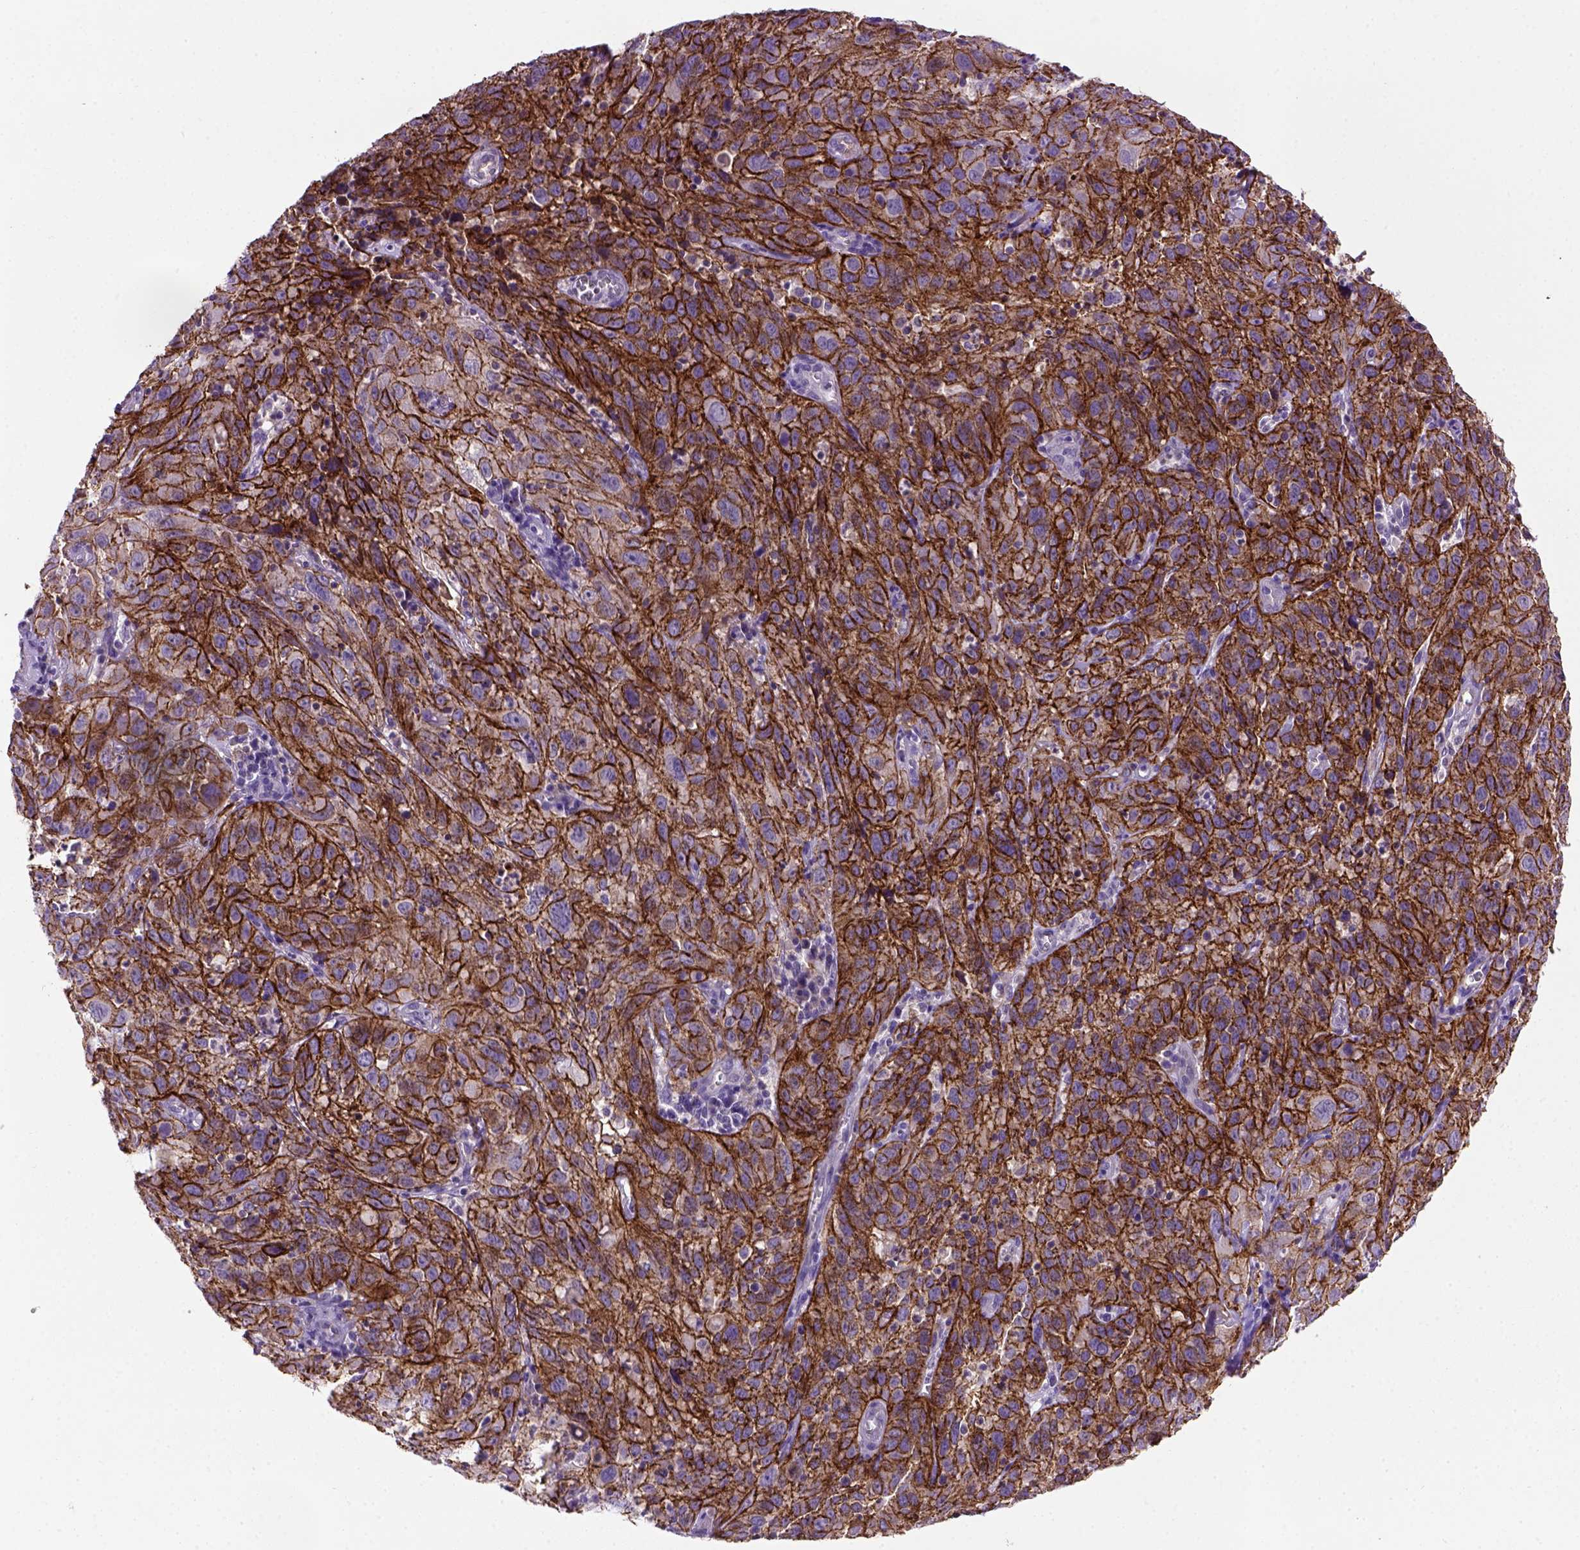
{"staining": {"intensity": "strong", "quantity": ">75%", "location": "cytoplasmic/membranous"}, "tissue": "cervical cancer", "cell_type": "Tumor cells", "image_type": "cancer", "snomed": [{"axis": "morphology", "description": "Squamous cell carcinoma, NOS"}, {"axis": "topography", "description": "Cervix"}], "caption": "Squamous cell carcinoma (cervical) stained with DAB immunohistochemistry demonstrates high levels of strong cytoplasmic/membranous staining in about >75% of tumor cells.", "gene": "CDH1", "patient": {"sex": "female", "age": 32}}